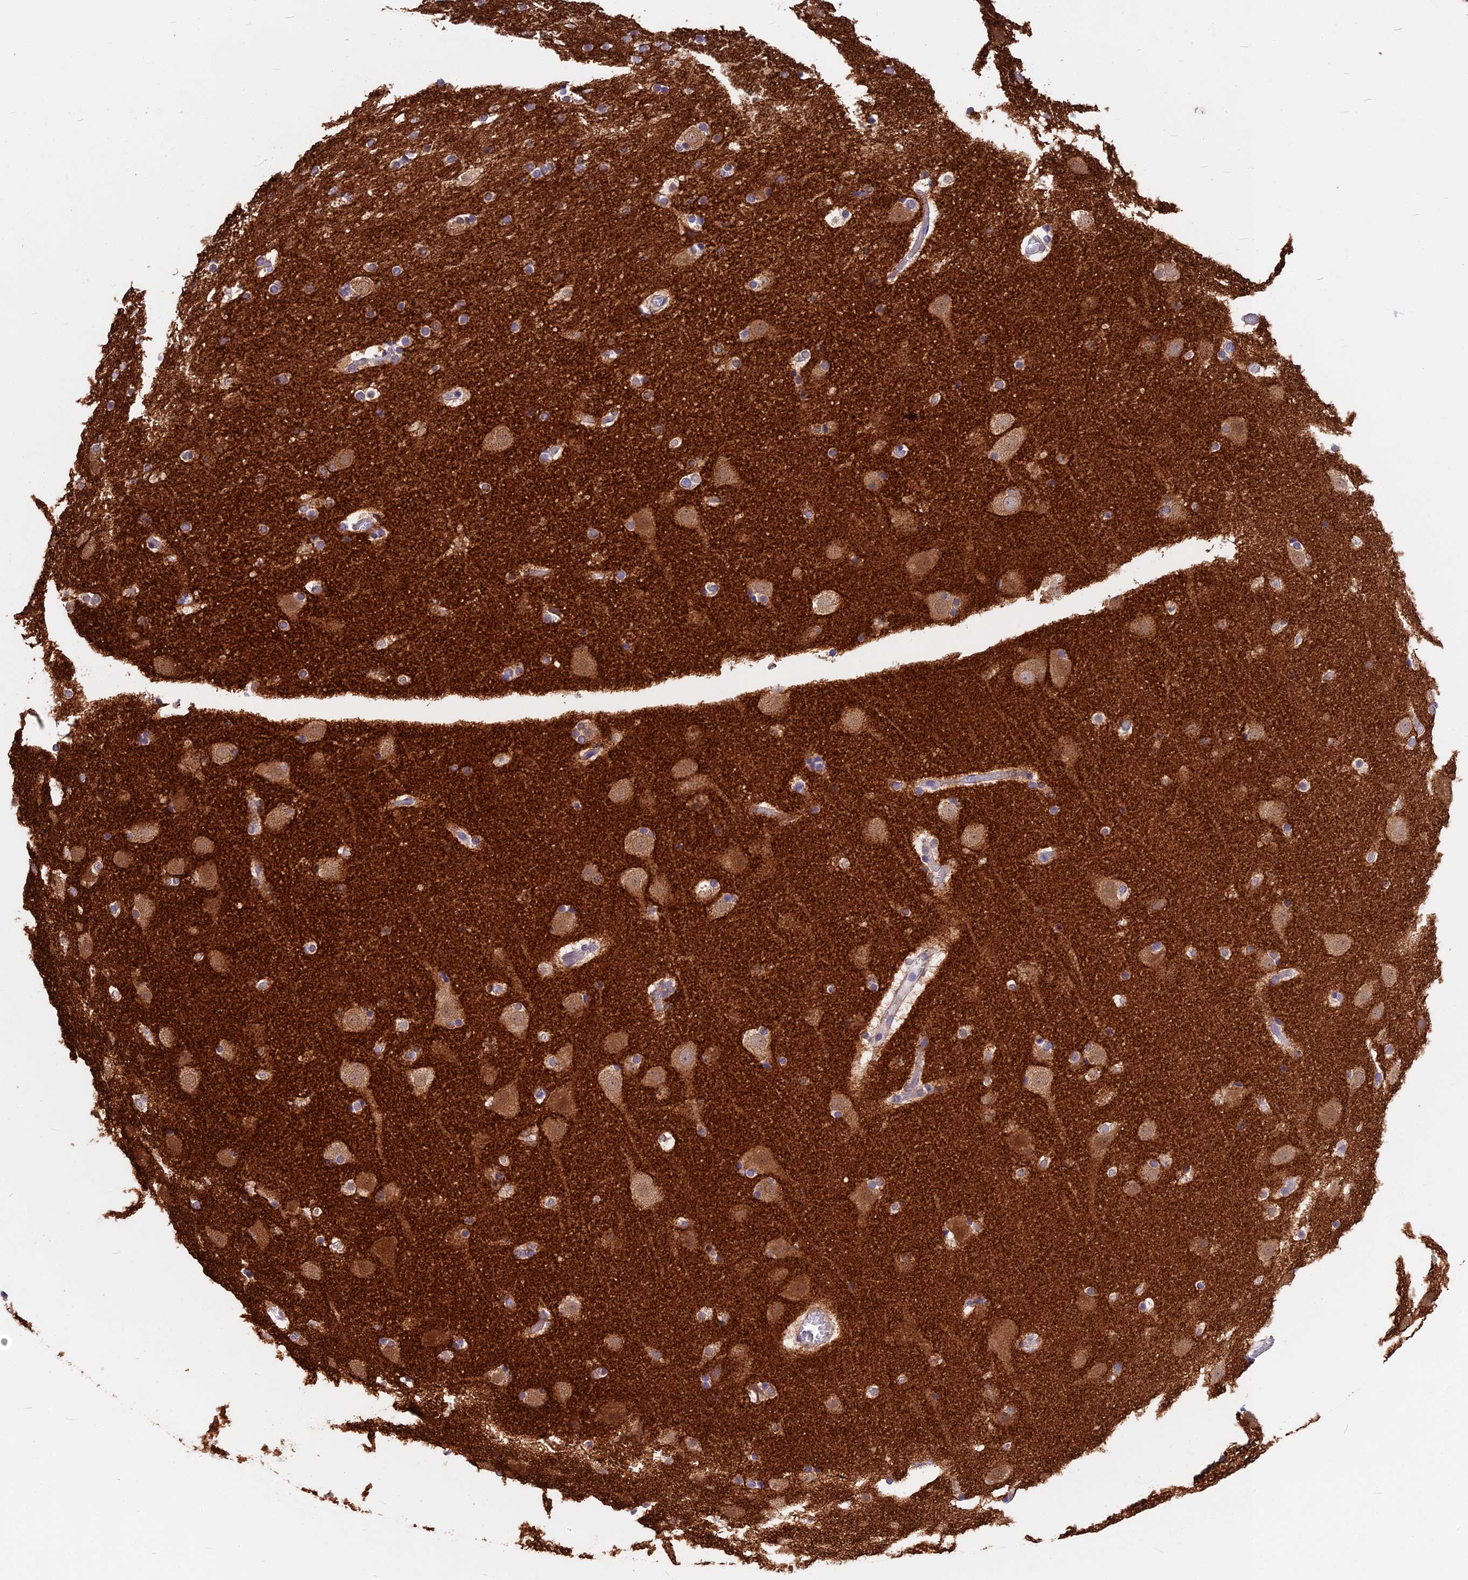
{"staining": {"intensity": "negative", "quantity": "none", "location": "none"}, "tissue": "cerebral cortex", "cell_type": "Endothelial cells", "image_type": "normal", "snomed": [{"axis": "morphology", "description": "Normal tissue, NOS"}, {"axis": "topography", "description": "Cerebral cortex"}], "caption": "An immunohistochemistry photomicrograph of benign cerebral cortex is shown. There is no staining in endothelial cells of cerebral cortex.", "gene": "SNAP91", "patient": {"sex": "male", "age": 57}}